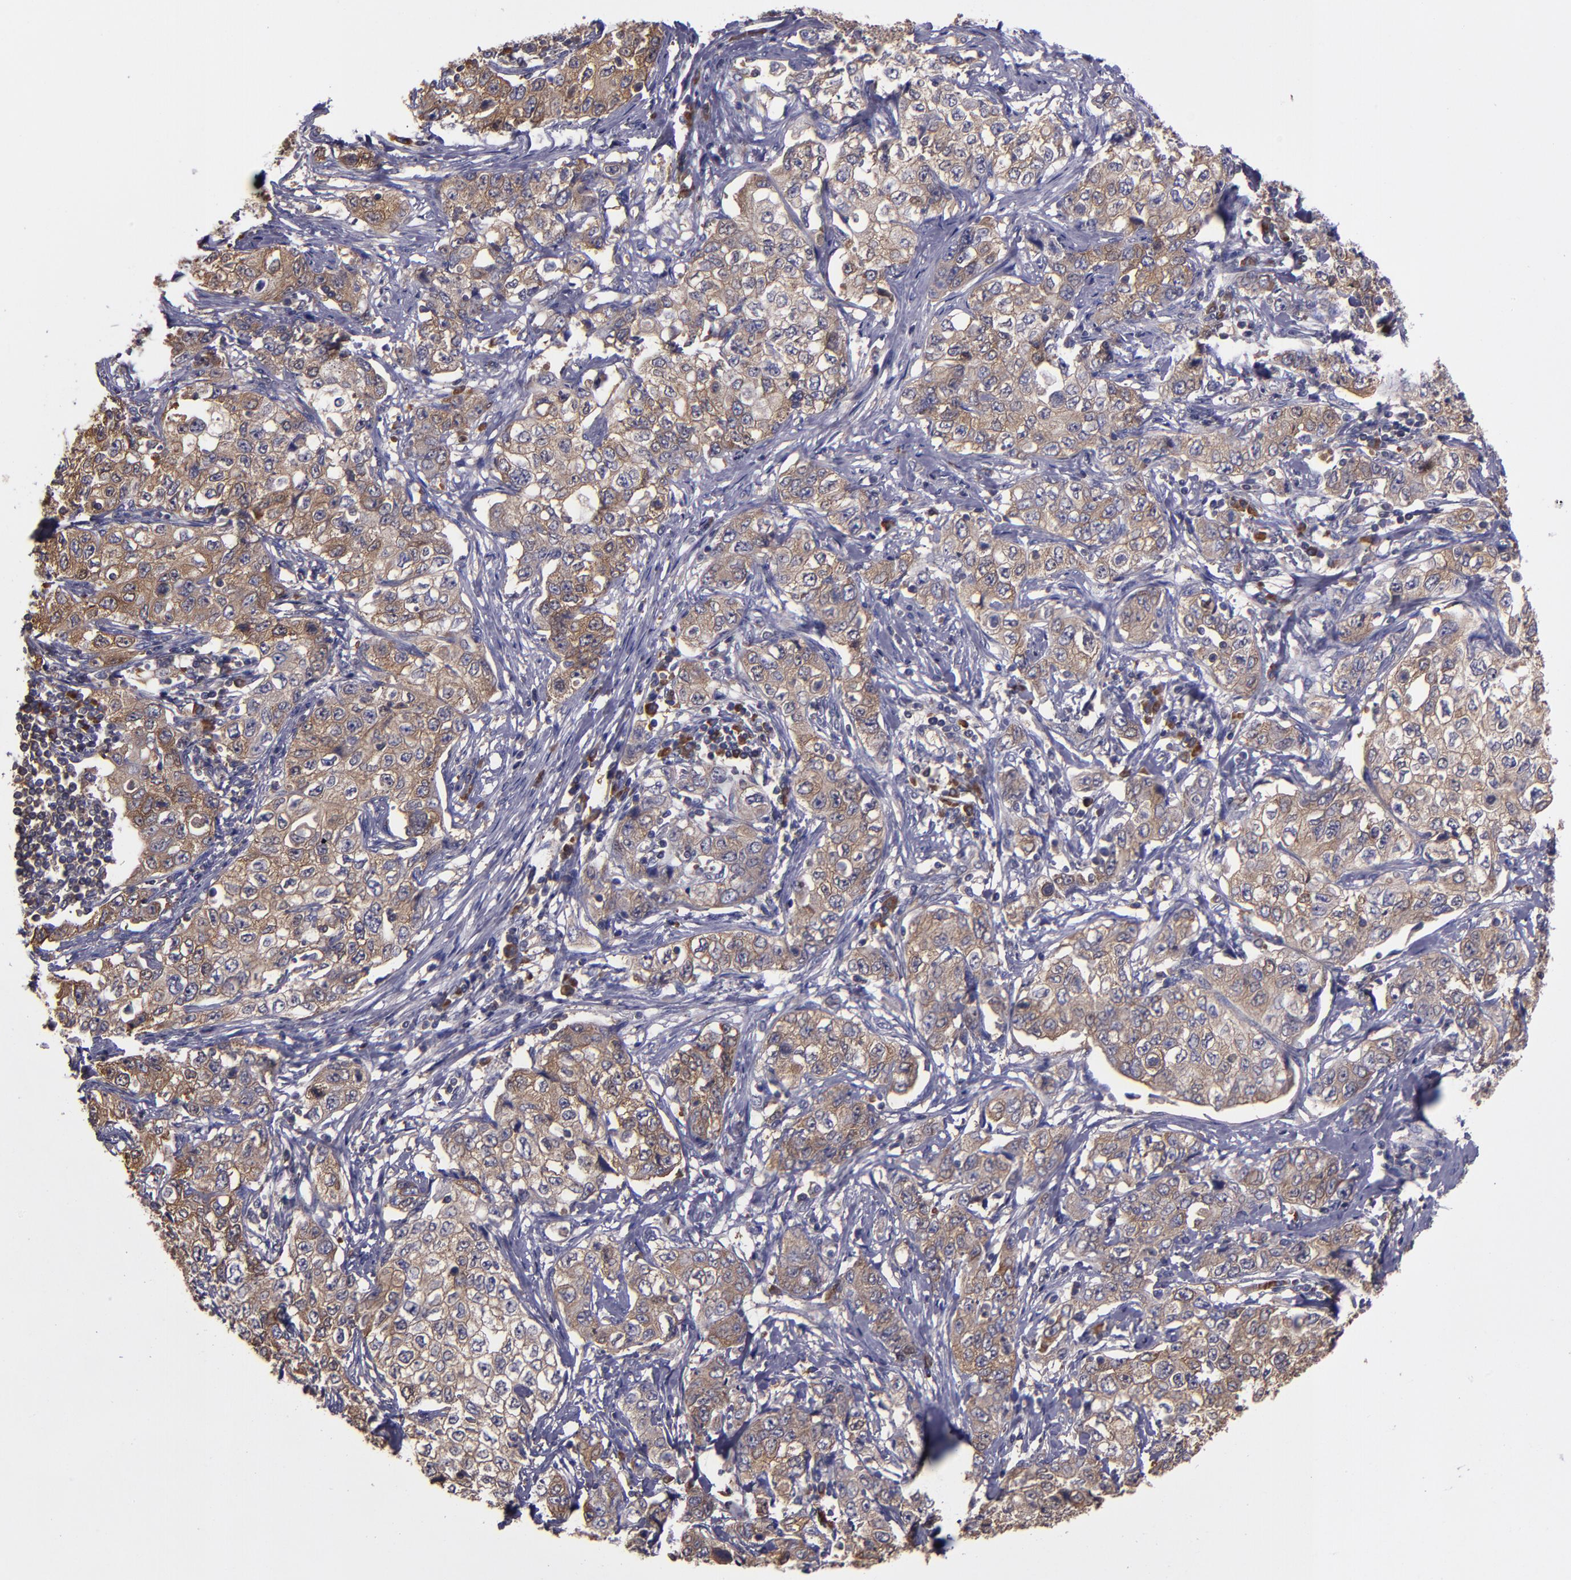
{"staining": {"intensity": "moderate", "quantity": "25%-75%", "location": "cytoplasmic/membranous"}, "tissue": "stomach cancer", "cell_type": "Tumor cells", "image_type": "cancer", "snomed": [{"axis": "morphology", "description": "Adenocarcinoma, NOS"}, {"axis": "topography", "description": "Stomach"}], "caption": "Moderate cytoplasmic/membranous positivity is appreciated in about 25%-75% of tumor cells in stomach cancer.", "gene": "CARS1", "patient": {"sex": "male", "age": 48}}